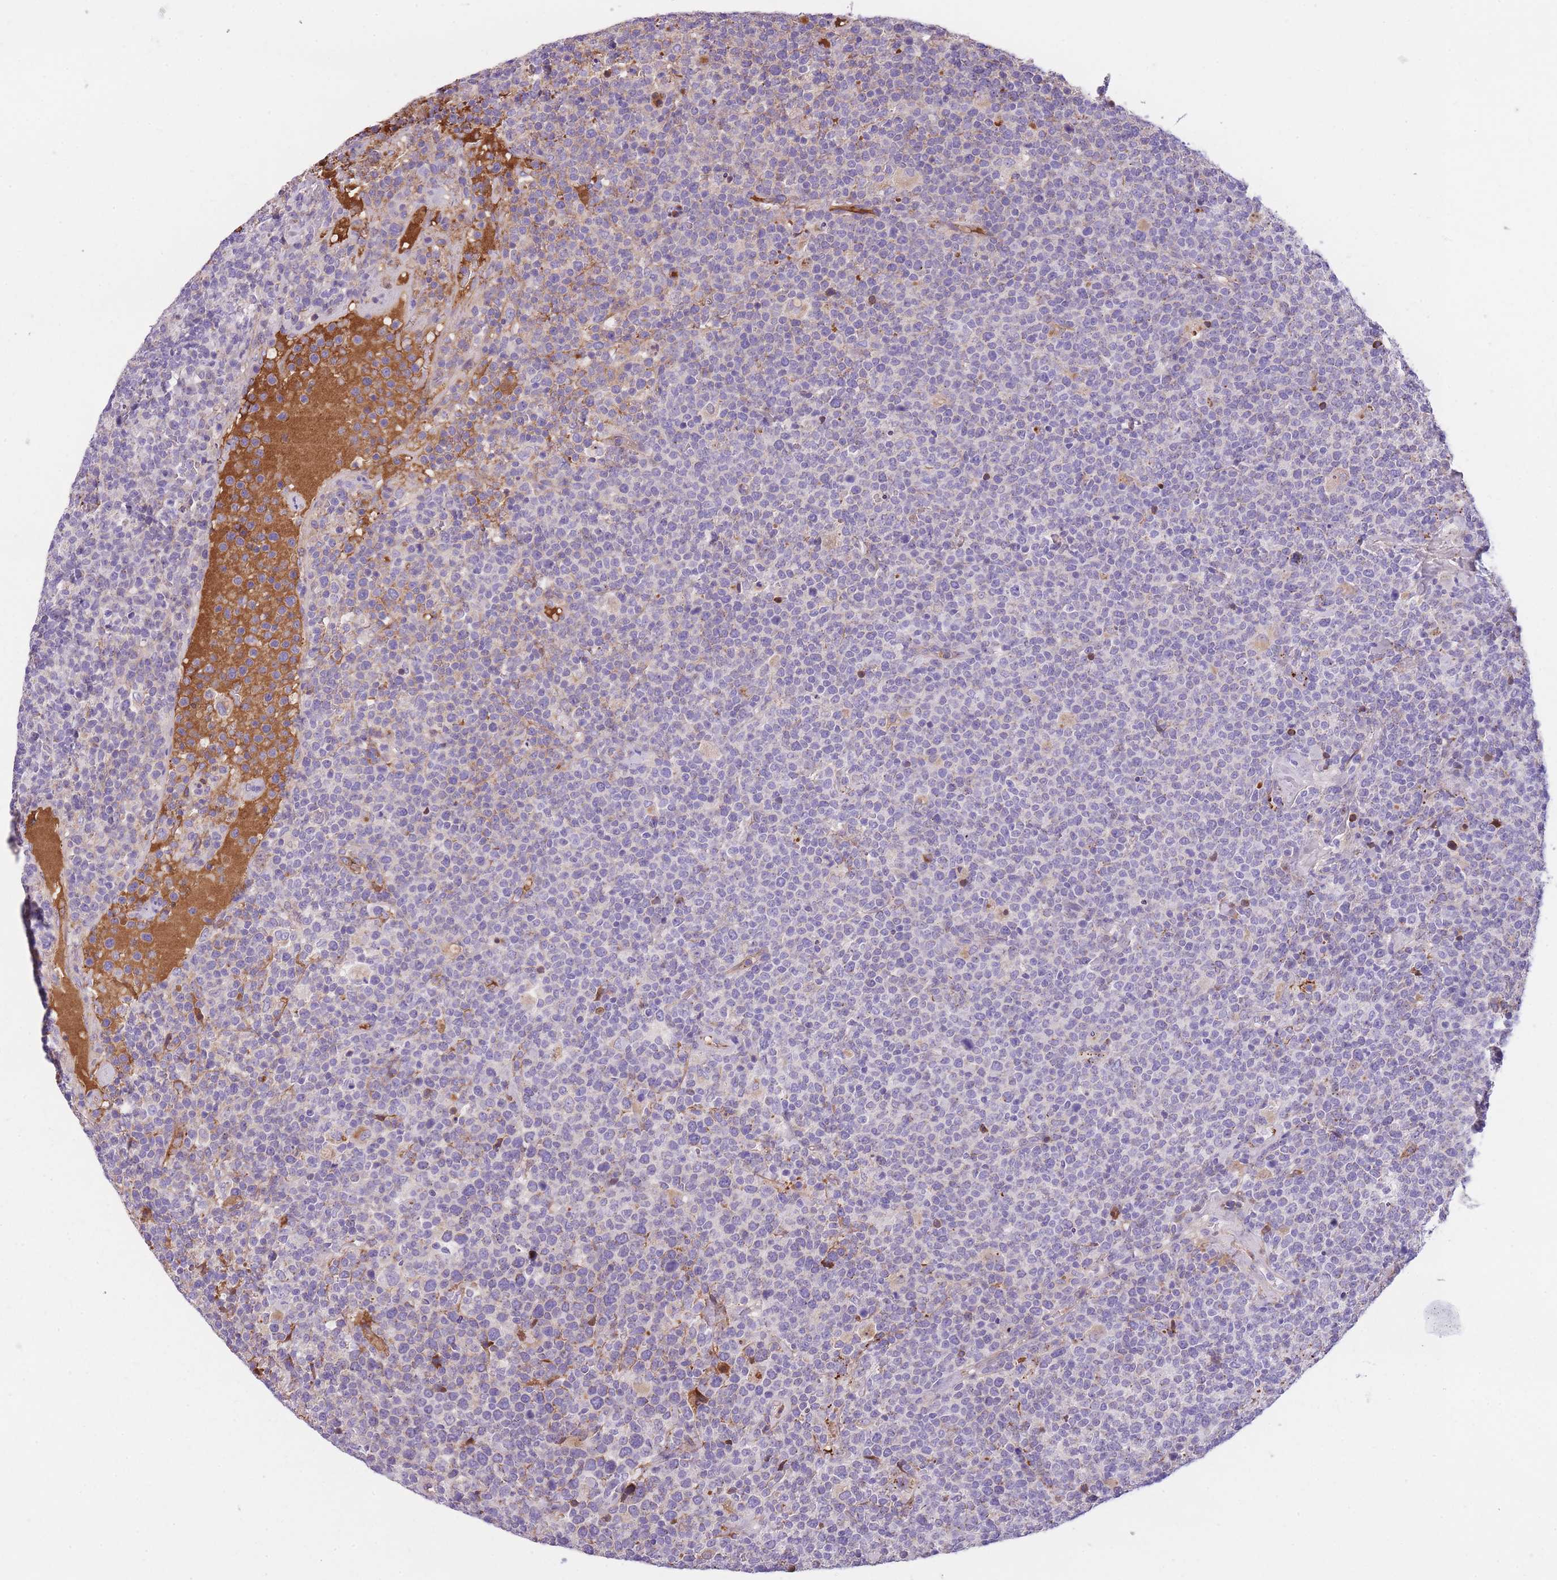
{"staining": {"intensity": "negative", "quantity": "none", "location": "none"}, "tissue": "lymphoma", "cell_type": "Tumor cells", "image_type": "cancer", "snomed": [{"axis": "morphology", "description": "Malignant lymphoma, non-Hodgkin's type, High grade"}, {"axis": "topography", "description": "Lymph node"}], "caption": "Immunohistochemistry (IHC) micrograph of neoplastic tissue: human high-grade malignant lymphoma, non-Hodgkin's type stained with DAB exhibits no significant protein staining in tumor cells.", "gene": "GNAT1", "patient": {"sex": "male", "age": 61}}